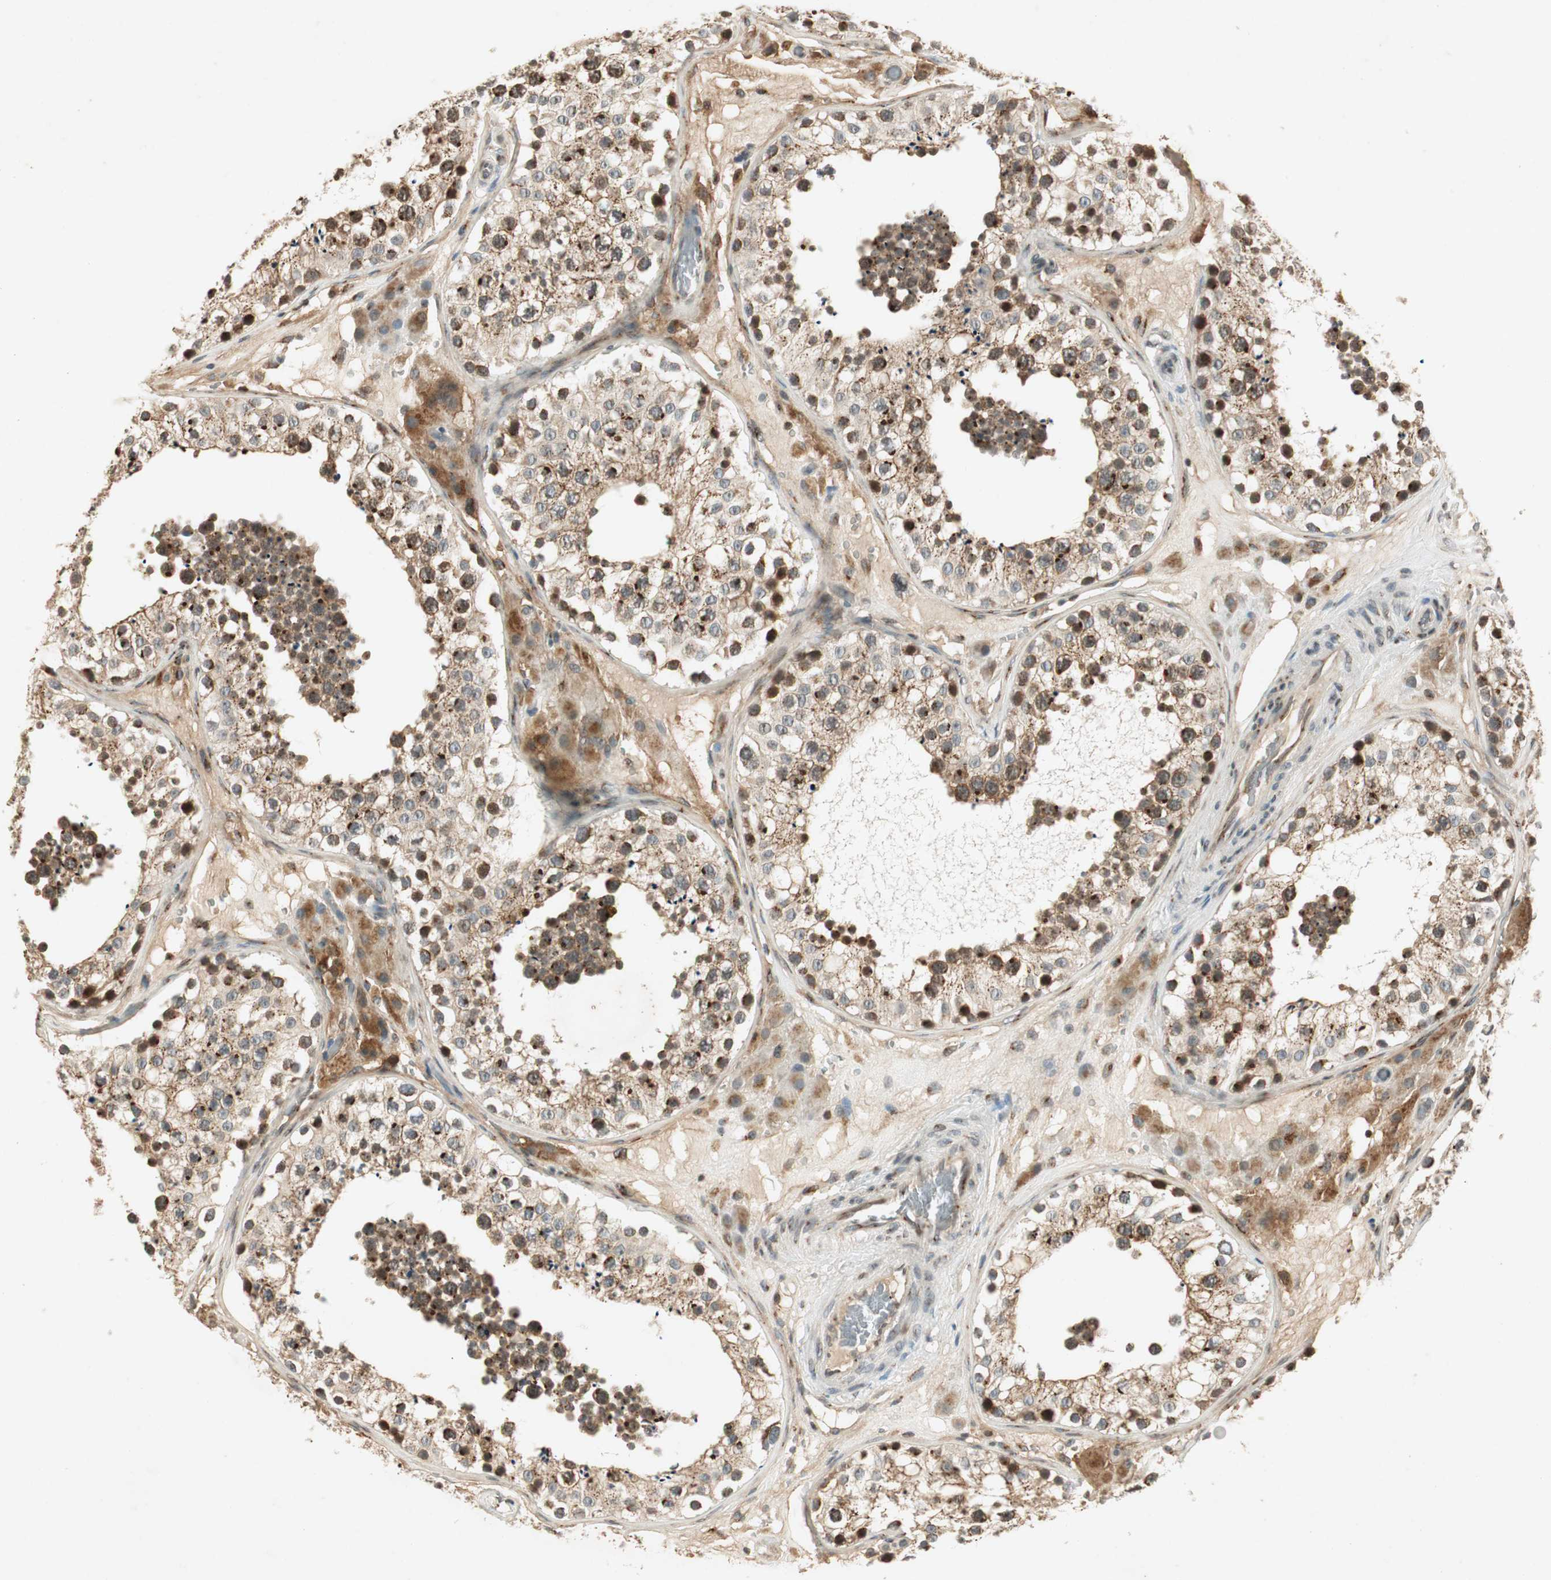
{"staining": {"intensity": "weak", "quantity": ">75%", "location": "cytoplasmic/membranous"}, "tissue": "testis", "cell_type": "Cells in seminiferous ducts", "image_type": "normal", "snomed": [{"axis": "morphology", "description": "Normal tissue, NOS"}, {"axis": "topography", "description": "Testis"}], "caption": "This photomicrograph shows immunohistochemistry staining of benign human testis, with low weak cytoplasmic/membranous staining in approximately >75% of cells in seminiferous ducts.", "gene": "NEO1", "patient": {"sex": "male", "age": 26}}